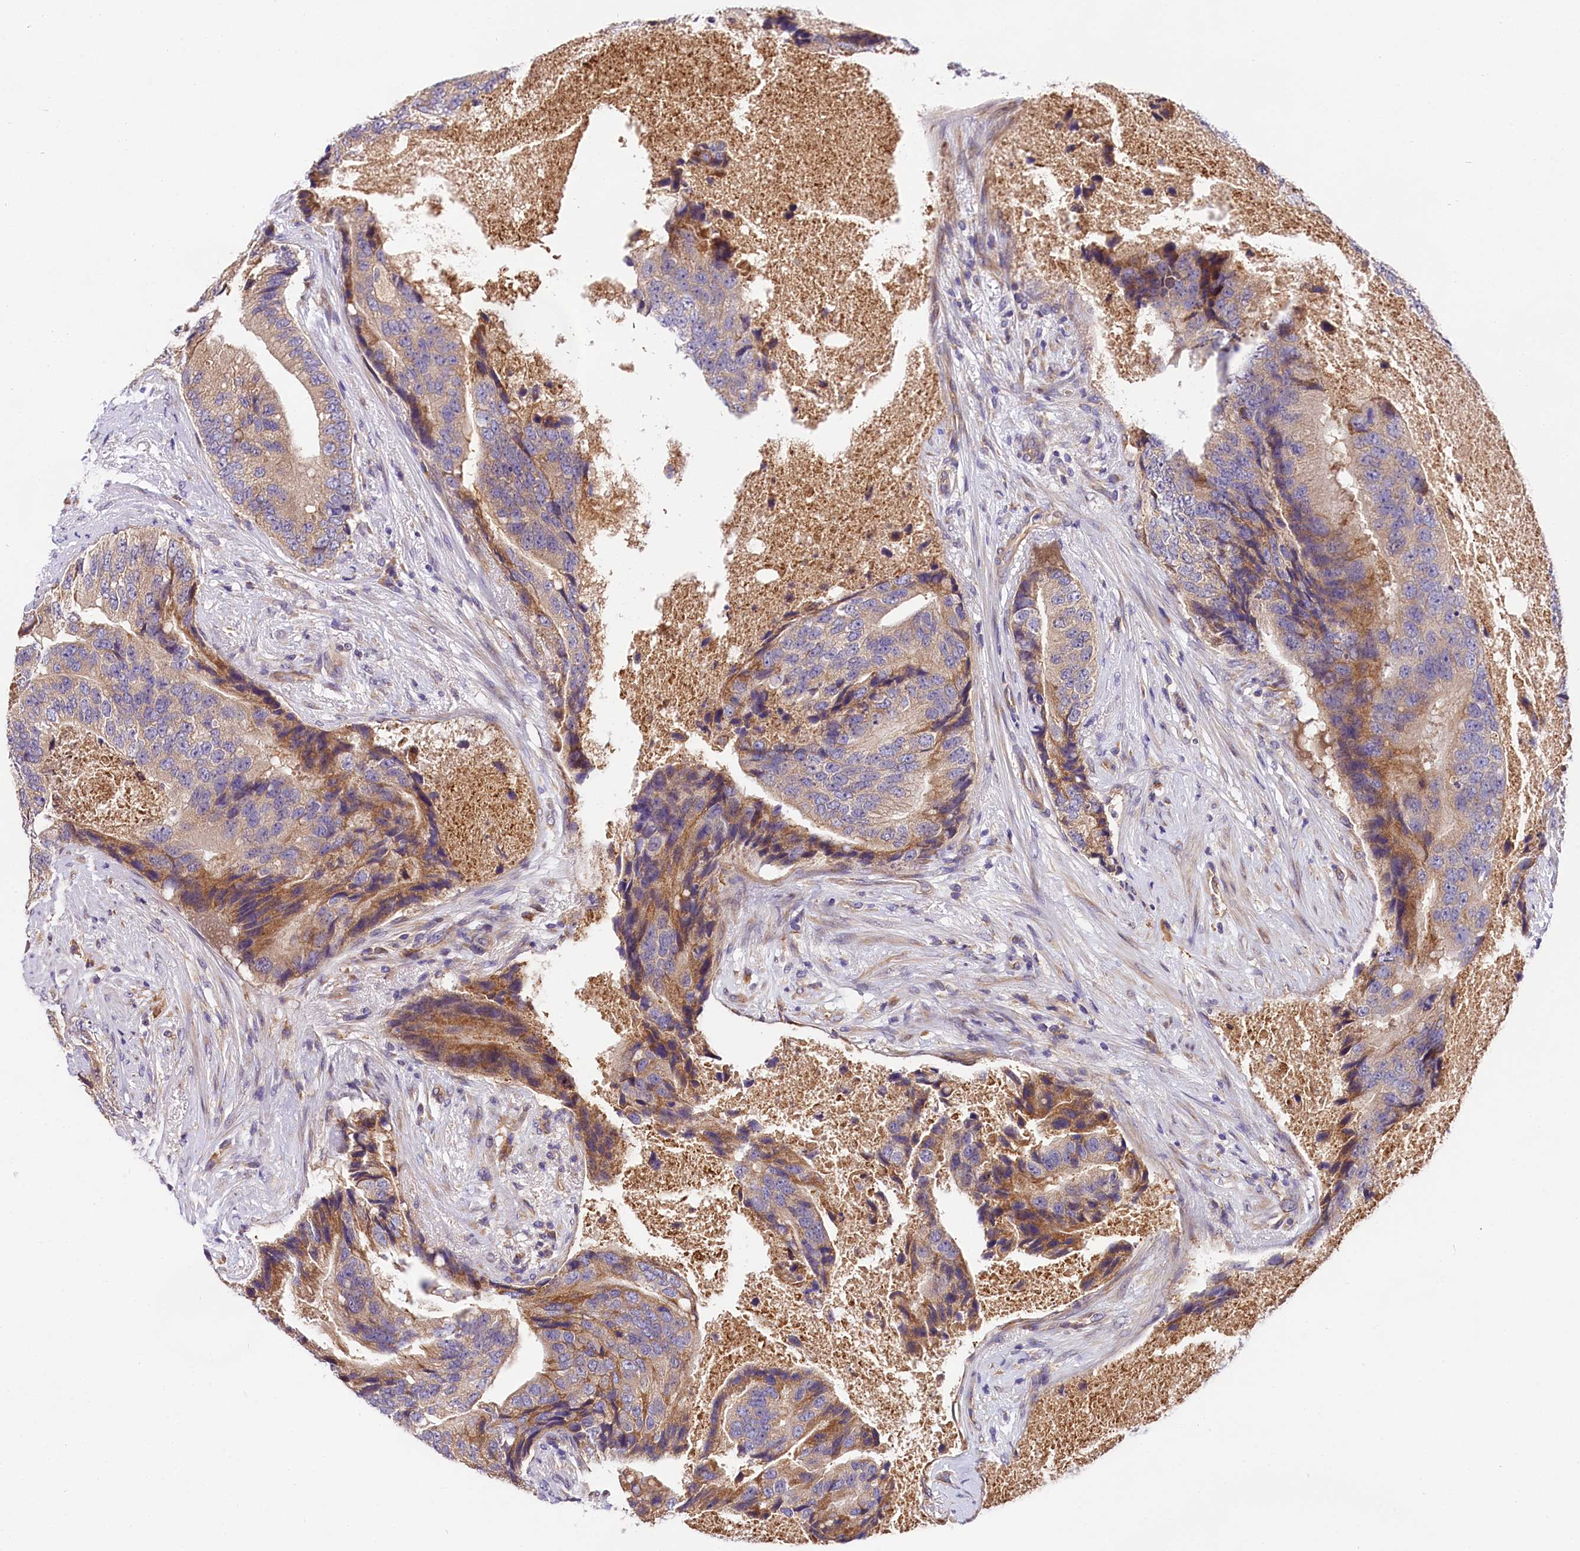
{"staining": {"intensity": "moderate", "quantity": "<25%", "location": "cytoplasmic/membranous"}, "tissue": "prostate cancer", "cell_type": "Tumor cells", "image_type": "cancer", "snomed": [{"axis": "morphology", "description": "Adenocarcinoma, High grade"}, {"axis": "topography", "description": "Prostate"}], "caption": "Immunohistochemical staining of human prostate cancer exhibits low levels of moderate cytoplasmic/membranous protein staining in about <25% of tumor cells.", "gene": "SPG11", "patient": {"sex": "male", "age": 70}}